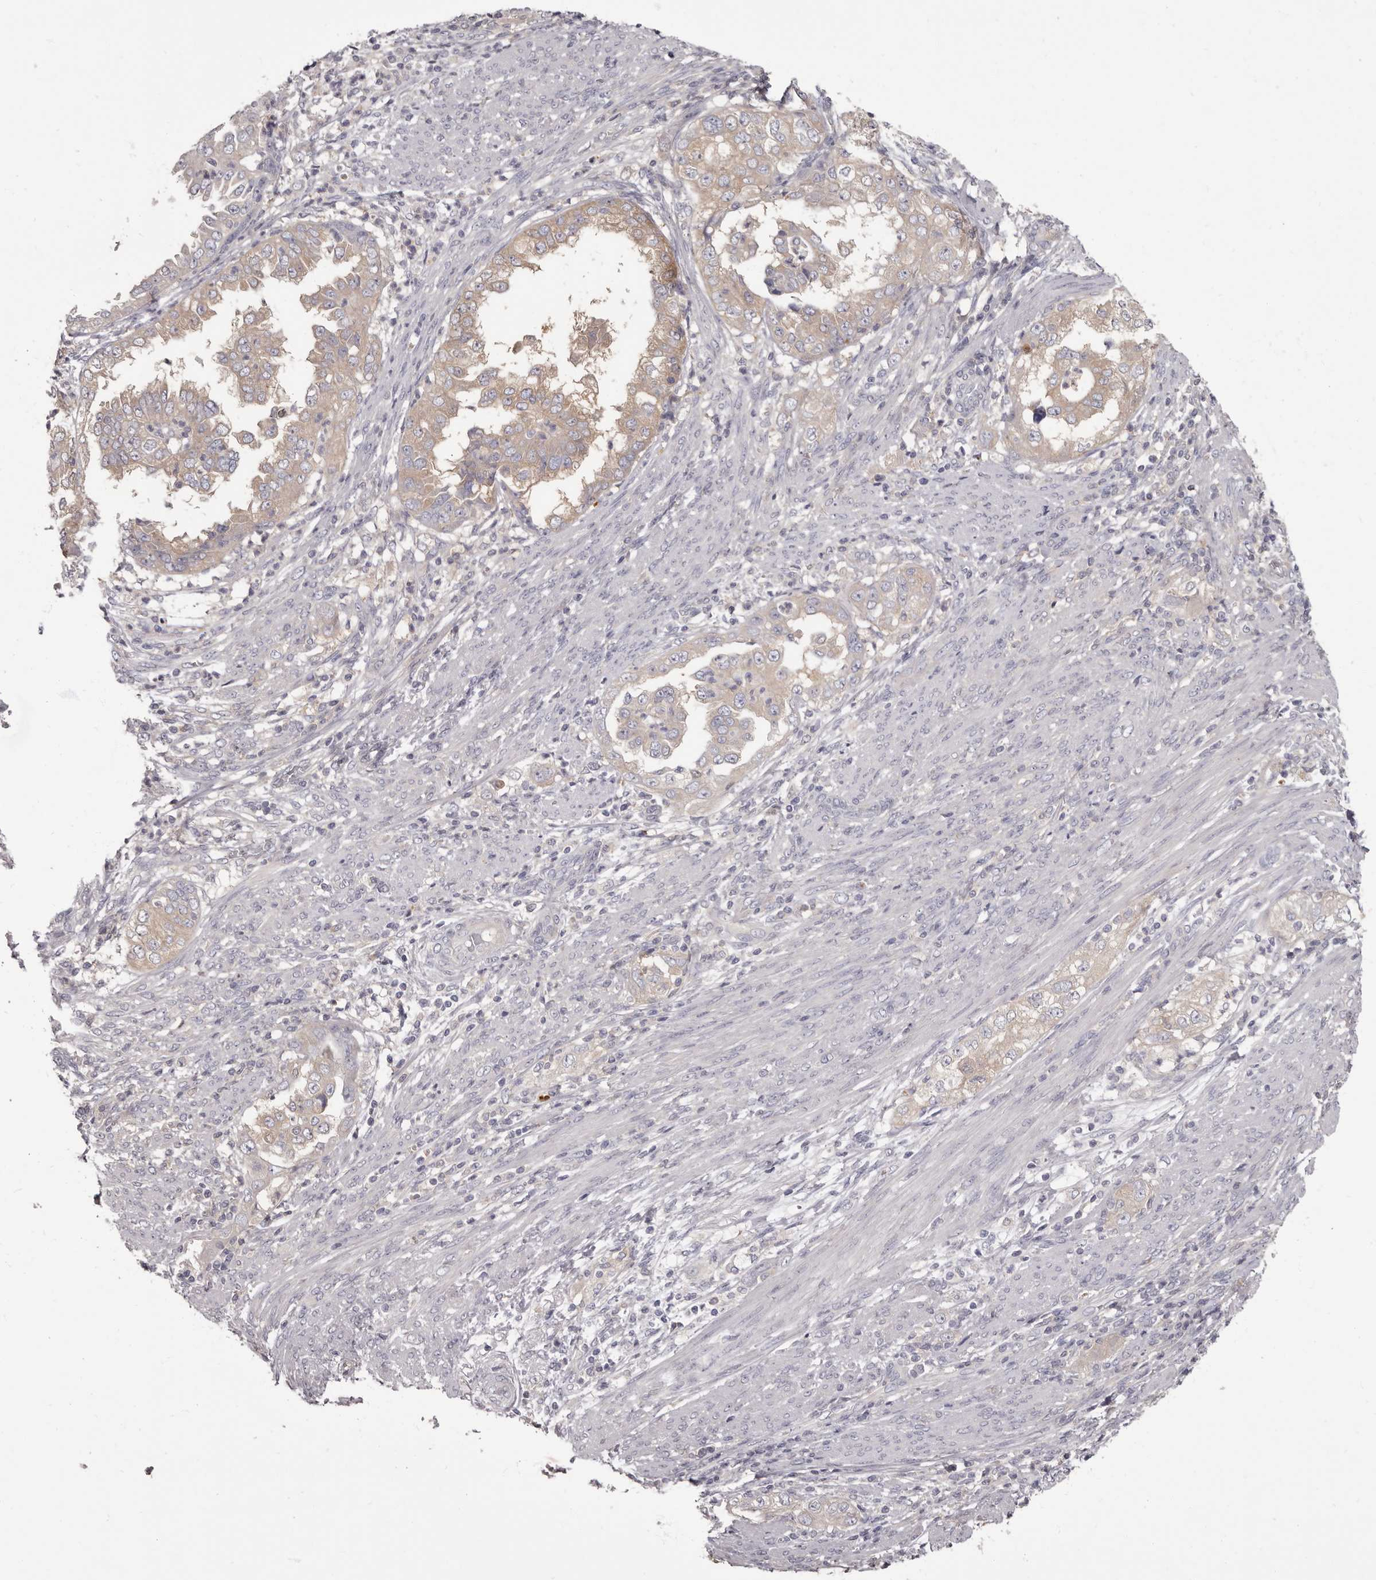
{"staining": {"intensity": "weak", "quantity": "25%-75%", "location": "cytoplasmic/membranous"}, "tissue": "endometrial cancer", "cell_type": "Tumor cells", "image_type": "cancer", "snomed": [{"axis": "morphology", "description": "Adenocarcinoma, NOS"}, {"axis": "topography", "description": "Endometrium"}], "caption": "Adenocarcinoma (endometrial) tissue reveals weak cytoplasmic/membranous staining in about 25%-75% of tumor cells, visualized by immunohistochemistry.", "gene": "APEH", "patient": {"sex": "female", "age": 85}}